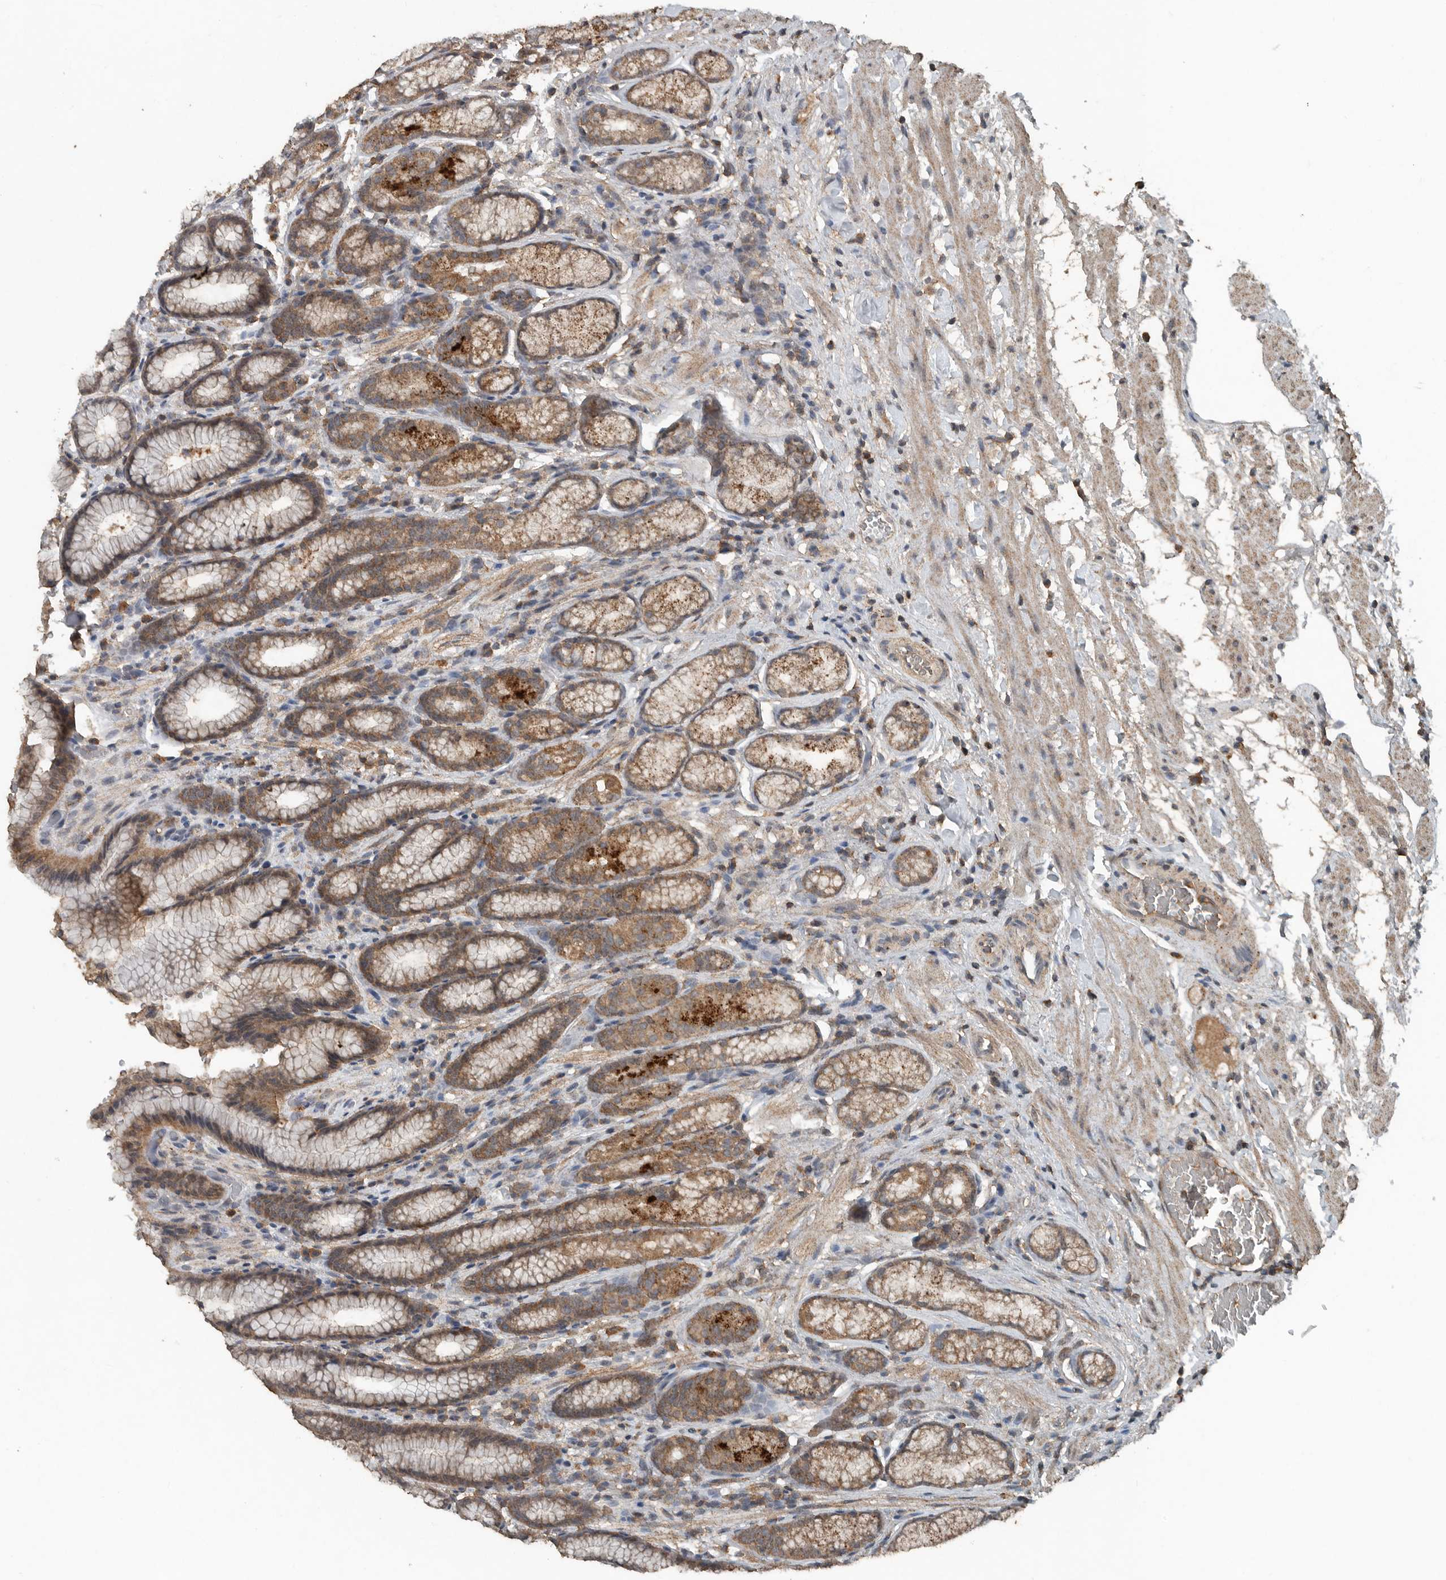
{"staining": {"intensity": "moderate", "quantity": ">75%", "location": "cytoplasmic/membranous"}, "tissue": "stomach", "cell_type": "Glandular cells", "image_type": "normal", "snomed": [{"axis": "morphology", "description": "Normal tissue, NOS"}, {"axis": "topography", "description": "Stomach"}], "caption": "Immunohistochemistry photomicrograph of normal stomach: stomach stained using immunohistochemistry (IHC) demonstrates medium levels of moderate protein expression localized specifically in the cytoplasmic/membranous of glandular cells, appearing as a cytoplasmic/membranous brown color.", "gene": "IL6ST", "patient": {"sex": "male", "age": 42}}